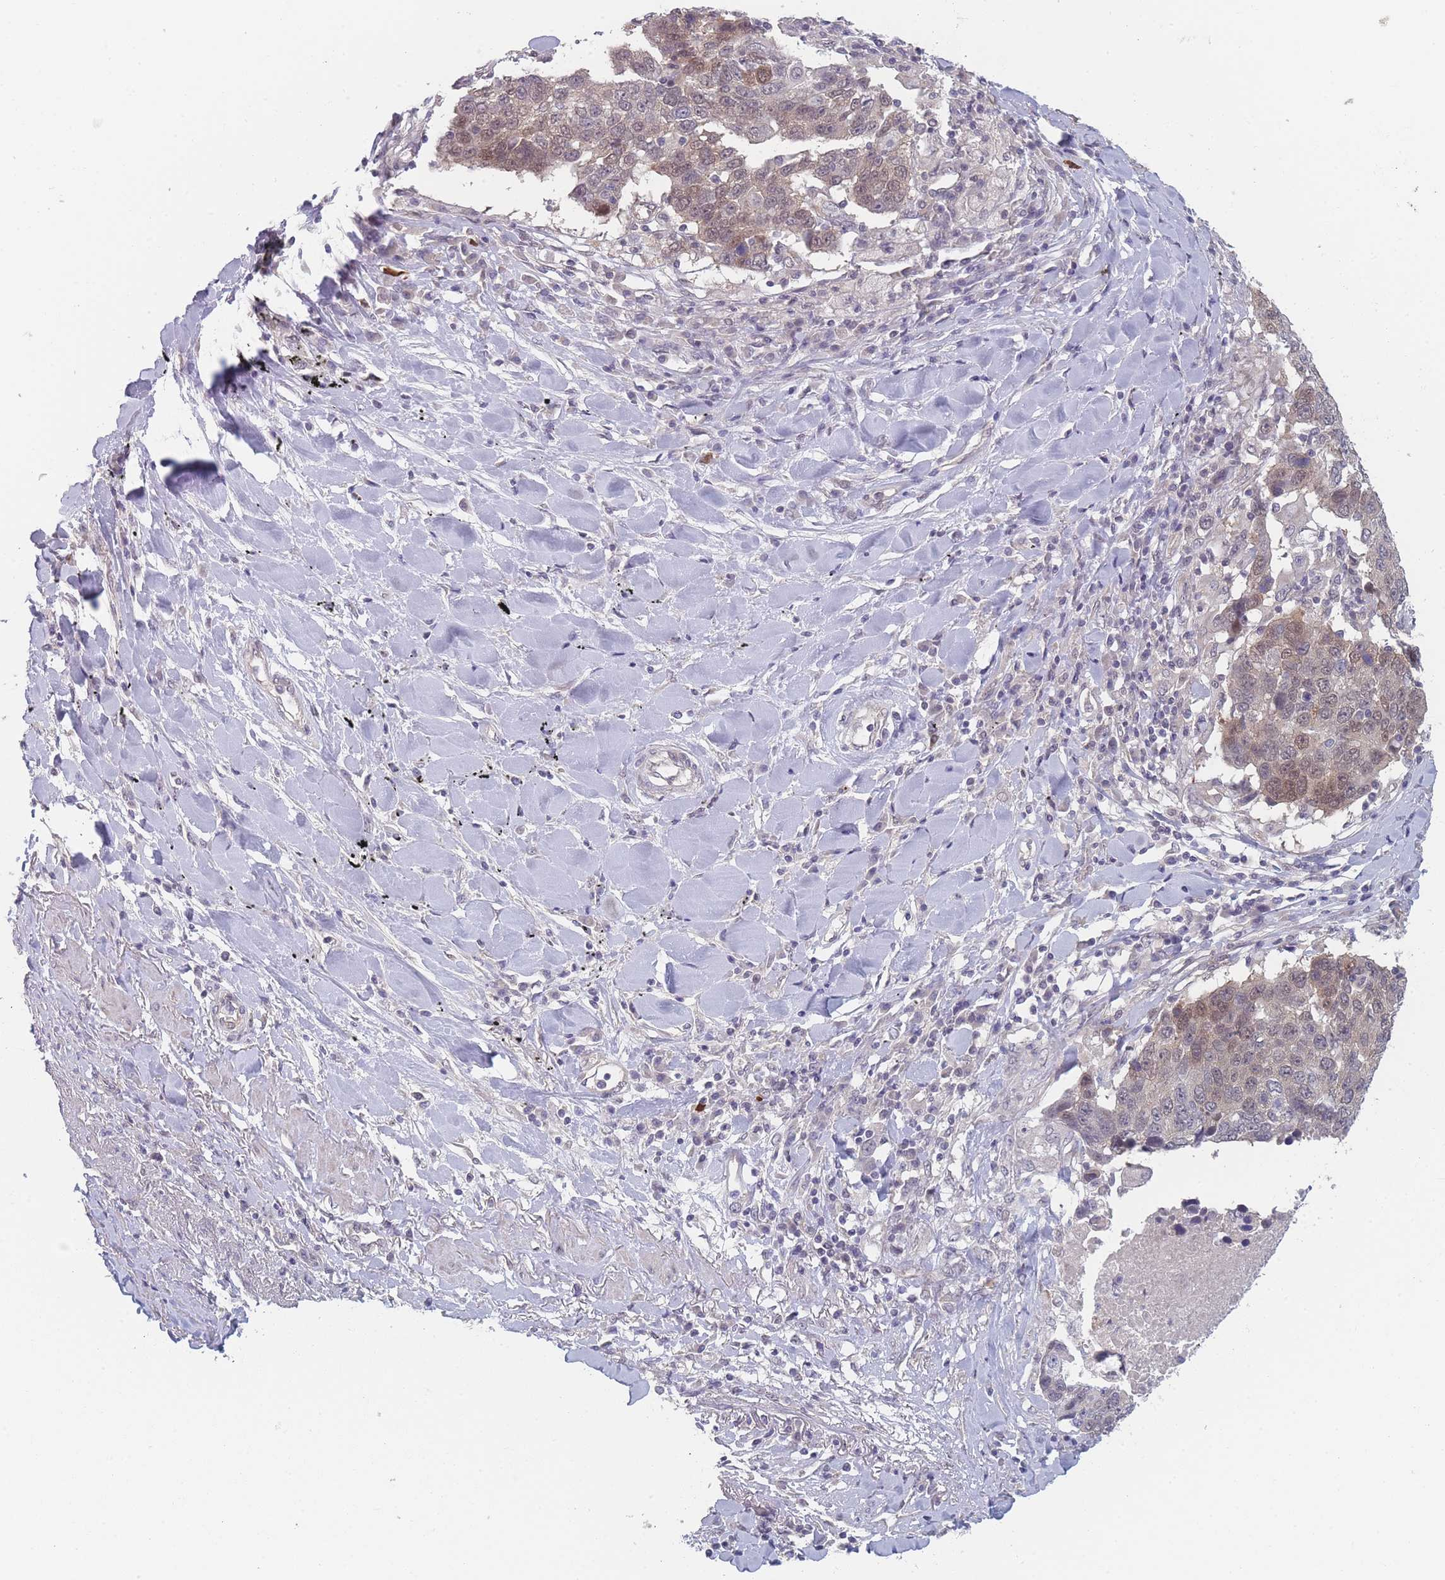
{"staining": {"intensity": "weak", "quantity": "<25%", "location": "cytoplasmic/membranous,nuclear"}, "tissue": "lung cancer", "cell_type": "Tumor cells", "image_type": "cancer", "snomed": [{"axis": "morphology", "description": "Squamous cell carcinoma, NOS"}, {"axis": "topography", "description": "Lung"}], "caption": "Human lung squamous cell carcinoma stained for a protein using IHC reveals no positivity in tumor cells.", "gene": "ANKRD10", "patient": {"sex": "male", "age": 66}}